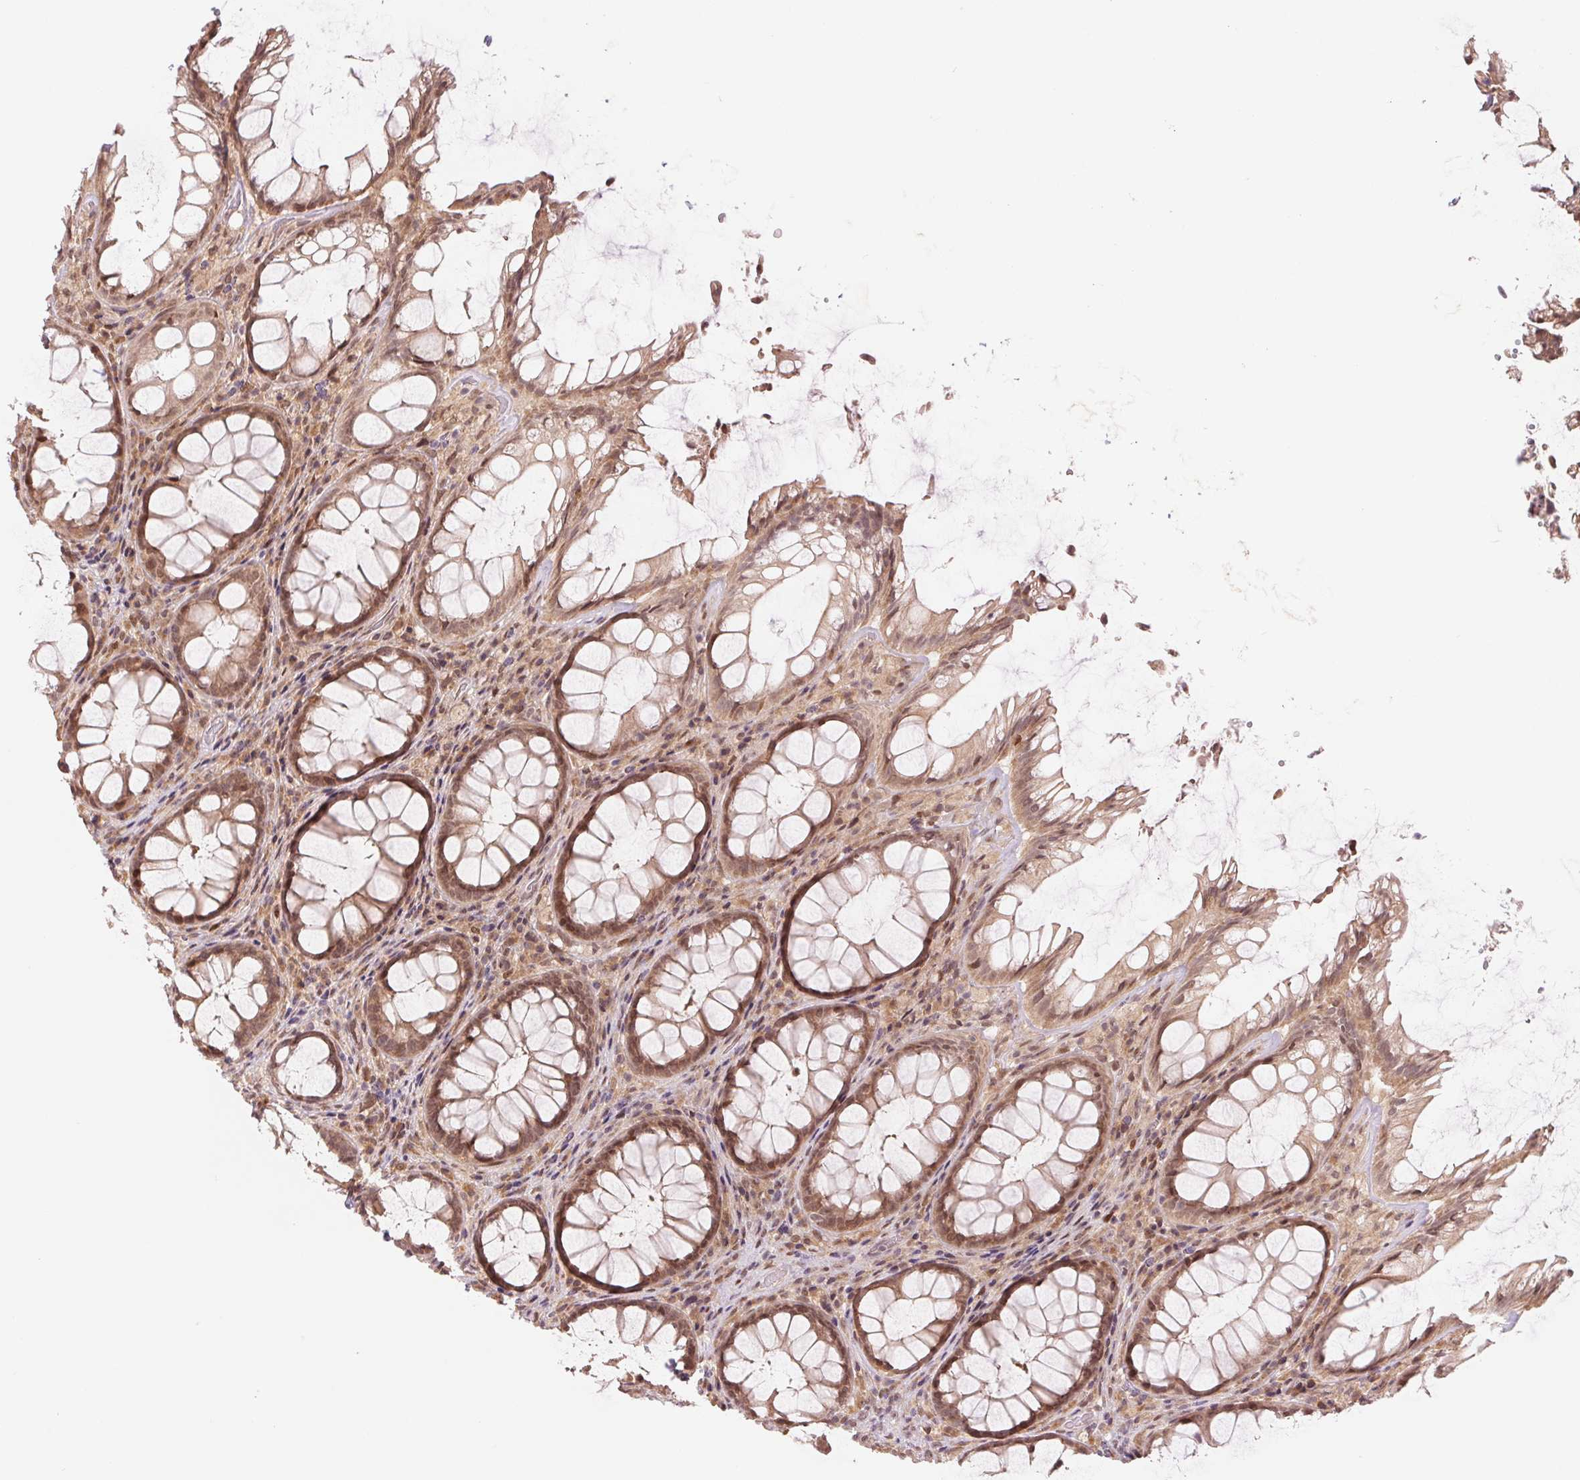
{"staining": {"intensity": "moderate", "quantity": ">75%", "location": "cytoplasmic/membranous,nuclear"}, "tissue": "rectum", "cell_type": "Glandular cells", "image_type": "normal", "snomed": [{"axis": "morphology", "description": "Normal tissue, NOS"}, {"axis": "topography", "description": "Rectum"}], "caption": "A micrograph of human rectum stained for a protein demonstrates moderate cytoplasmic/membranous,nuclear brown staining in glandular cells. The protein is shown in brown color, while the nuclei are stained blue.", "gene": "ERI3", "patient": {"sex": "male", "age": 72}}